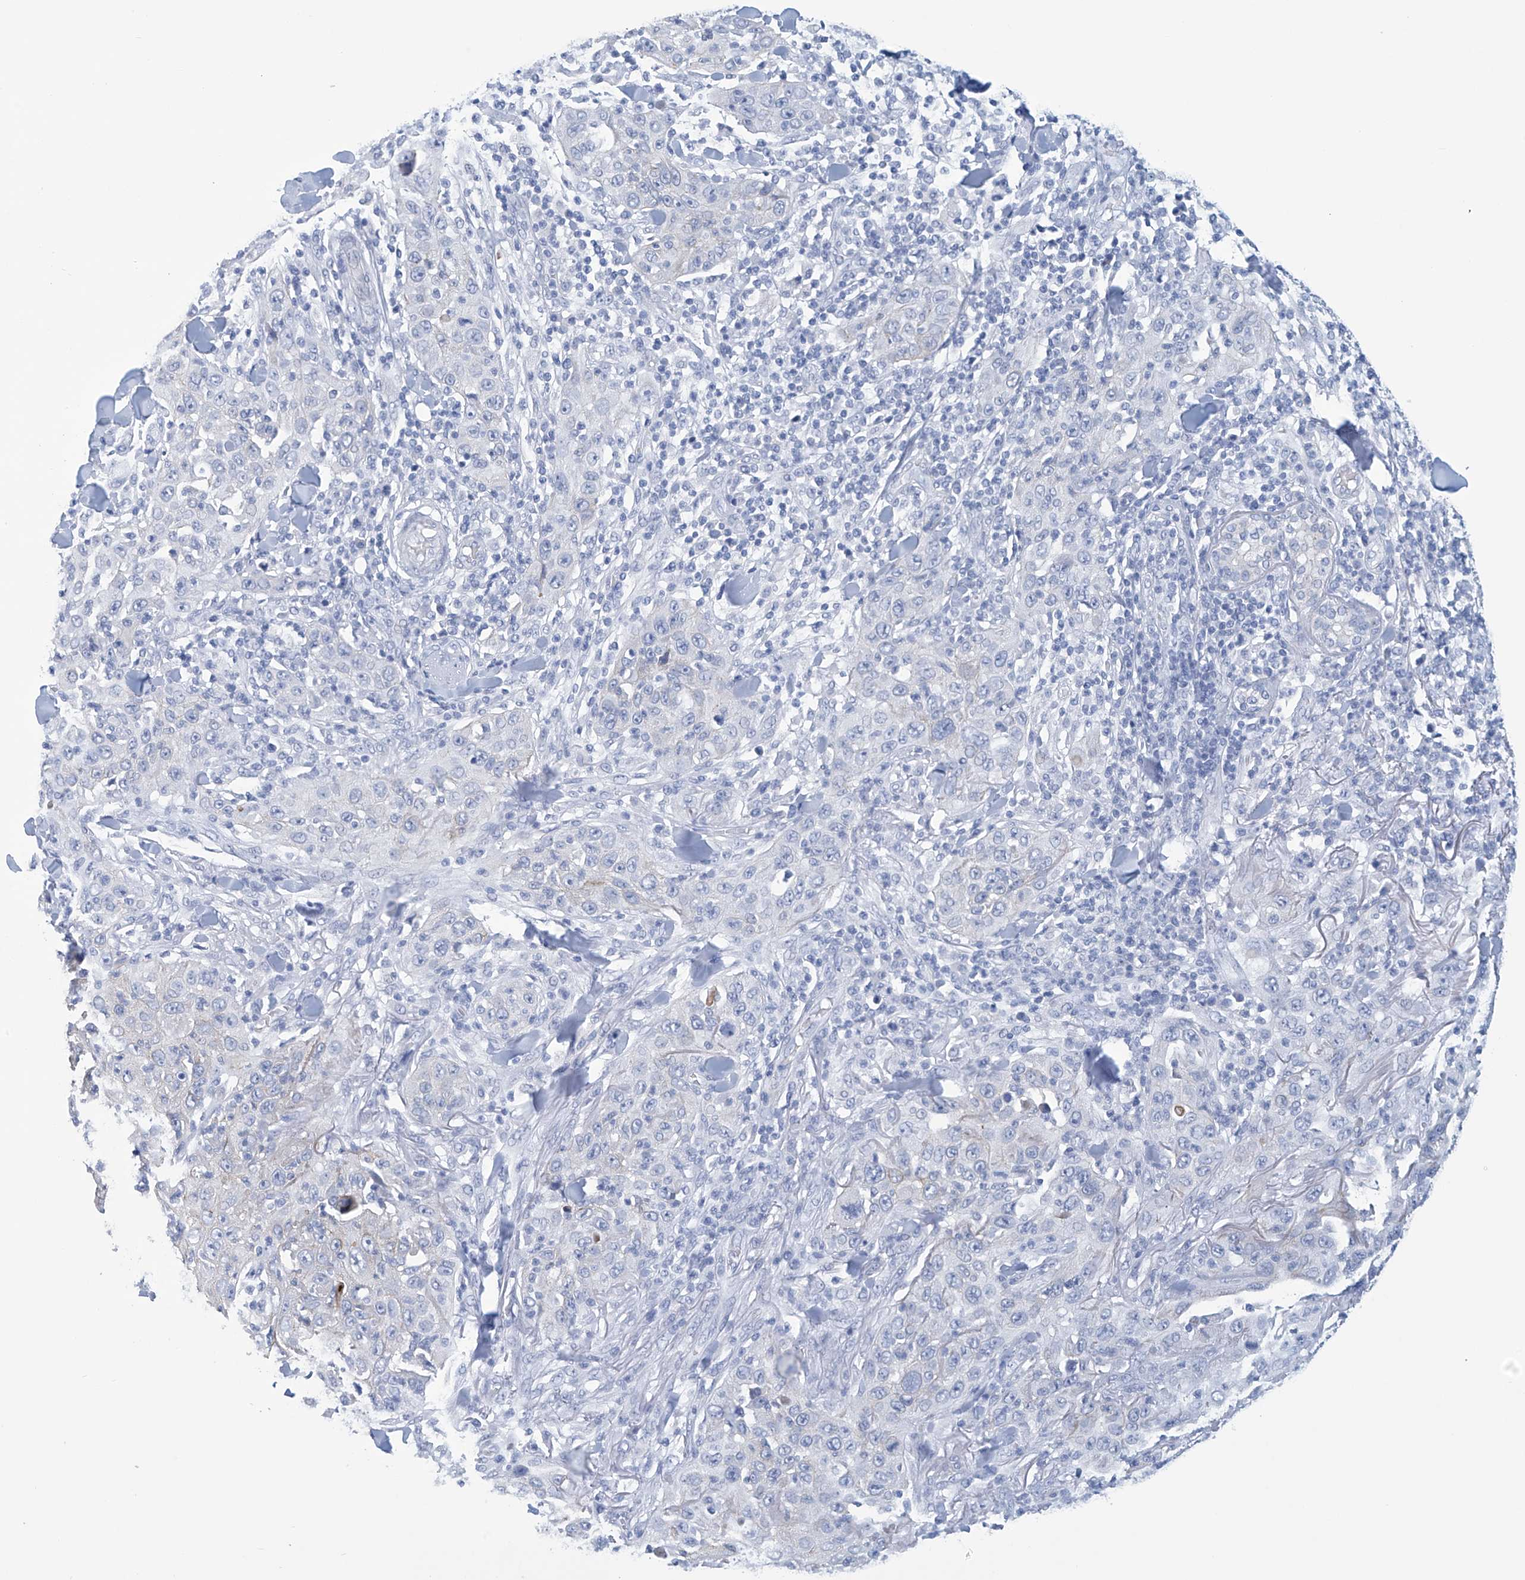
{"staining": {"intensity": "negative", "quantity": "none", "location": "none"}, "tissue": "skin cancer", "cell_type": "Tumor cells", "image_type": "cancer", "snomed": [{"axis": "morphology", "description": "Squamous cell carcinoma, NOS"}, {"axis": "topography", "description": "Skin"}], "caption": "This is an IHC micrograph of human skin cancer. There is no expression in tumor cells.", "gene": "DSP", "patient": {"sex": "female", "age": 88}}